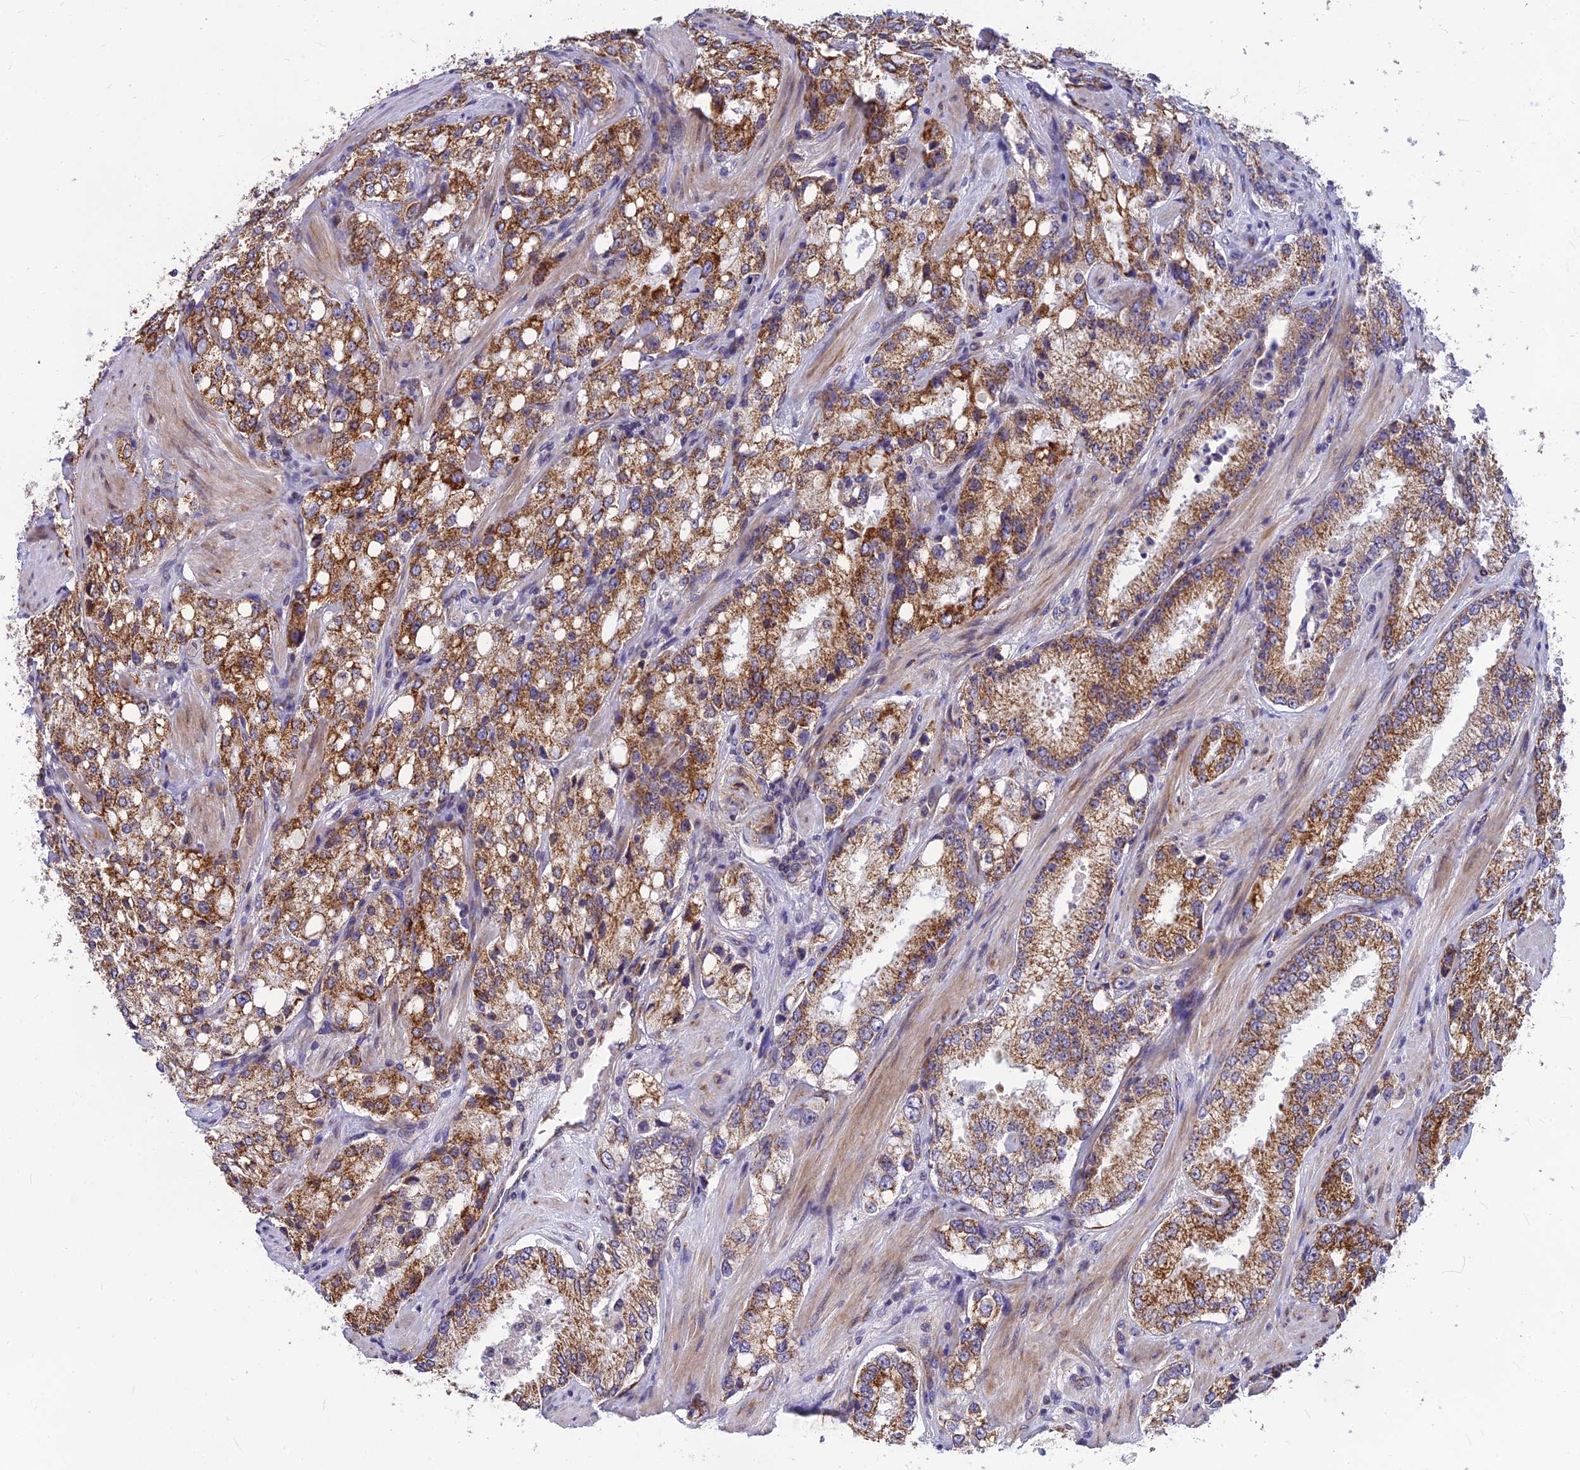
{"staining": {"intensity": "moderate", "quantity": ">75%", "location": "cytoplasmic/membranous"}, "tissue": "prostate cancer", "cell_type": "Tumor cells", "image_type": "cancer", "snomed": [{"axis": "morphology", "description": "Adenocarcinoma, High grade"}, {"axis": "topography", "description": "Prostate"}], "caption": "Immunohistochemical staining of prostate cancer (high-grade adenocarcinoma) displays moderate cytoplasmic/membranous protein staining in approximately >75% of tumor cells.", "gene": "PTCD2", "patient": {"sex": "male", "age": 66}}